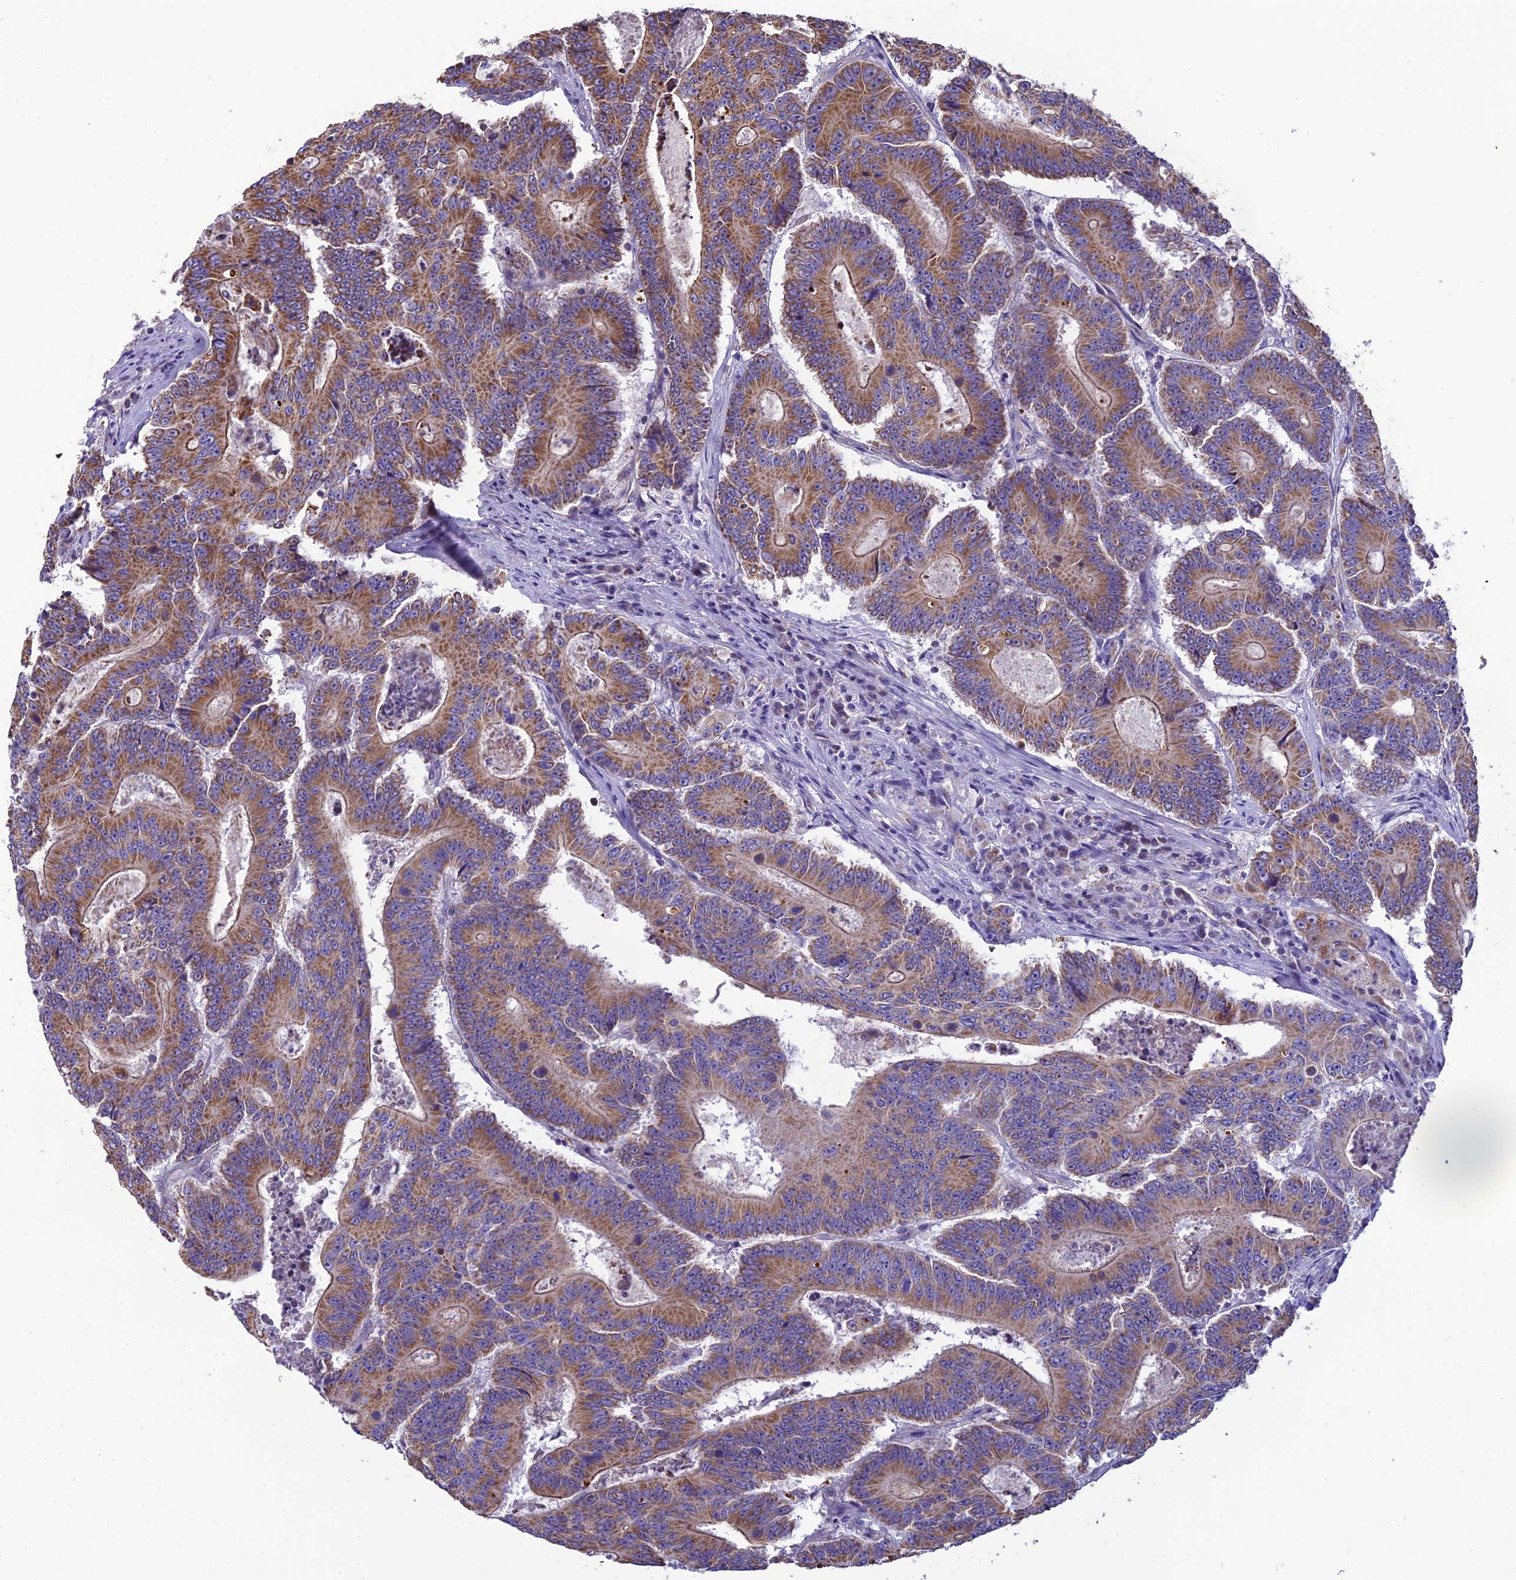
{"staining": {"intensity": "moderate", "quantity": ">75%", "location": "cytoplasmic/membranous"}, "tissue": "colorectal cancer", "cell_type": "Tumor cells", "image_type": "cancer", "snomed": [{"axis": "morphology", "description": "Adenocarcinoma, NOS"}, {"axis": "topography", "description": "Colon"}], "caption": "Colorectal cancer stained with a brown dye shows moderate cytoplasmic/membranous positive expression in about >75% of tumor cells.", "gene": "GPD1", "patient": {"sex": "male", "age": 83}}